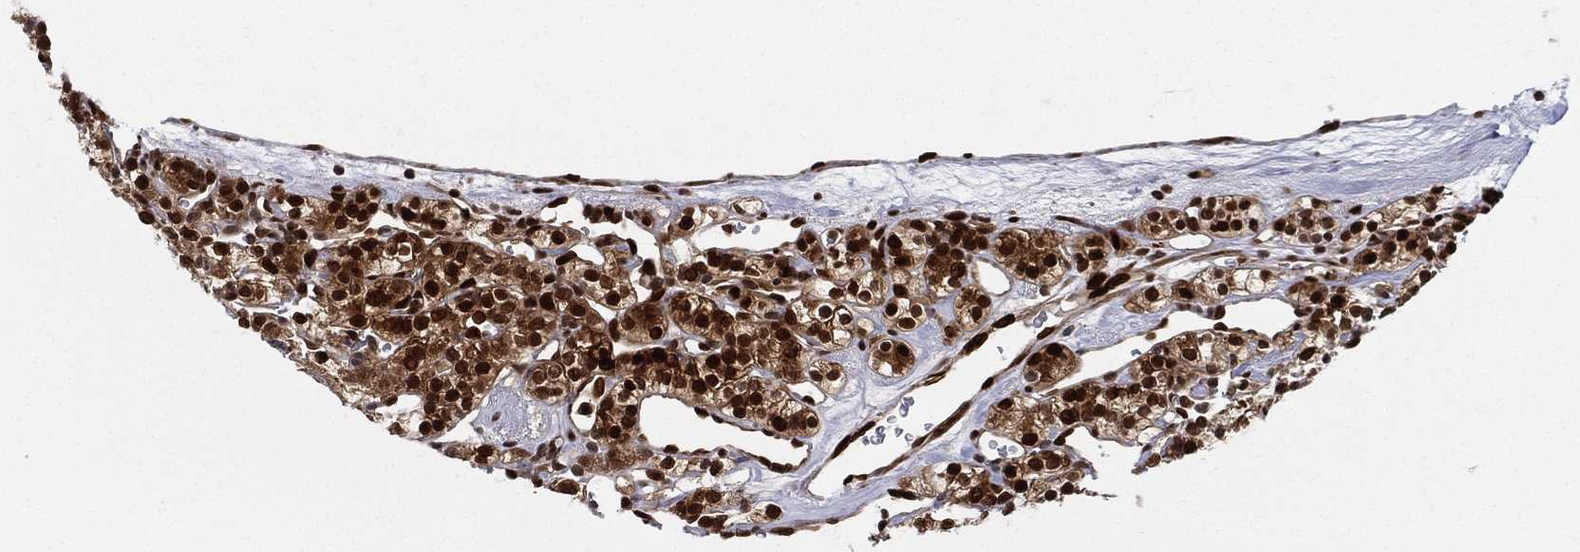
{"staining": {"intensity": "strong", "quantity": ">75%", "location": "nuclear"}, "tissue": "renal cancer", "cell_type": "Tumor cells", "image_type": "cancer", "snomed": [{"axis": "morphology", "description": "Adenocarcinoma, NOS"}, {"axis": "topography", "description": "Kidney"}], "caption": "Immunohistochemistry of human renal cancer (adenocarcinoma) reveals high levels of strong nuclear expression in about >75% of tumor cells. The staining was performed using DAB (3,3'-diaminobenzidine) to visualize the protein expression in brown, while the nuclei were stained in blue with hematoxylin (Magnification: 20x).", "gene": "LMNB1", "patient": {"sex": "male", "age": 77}}